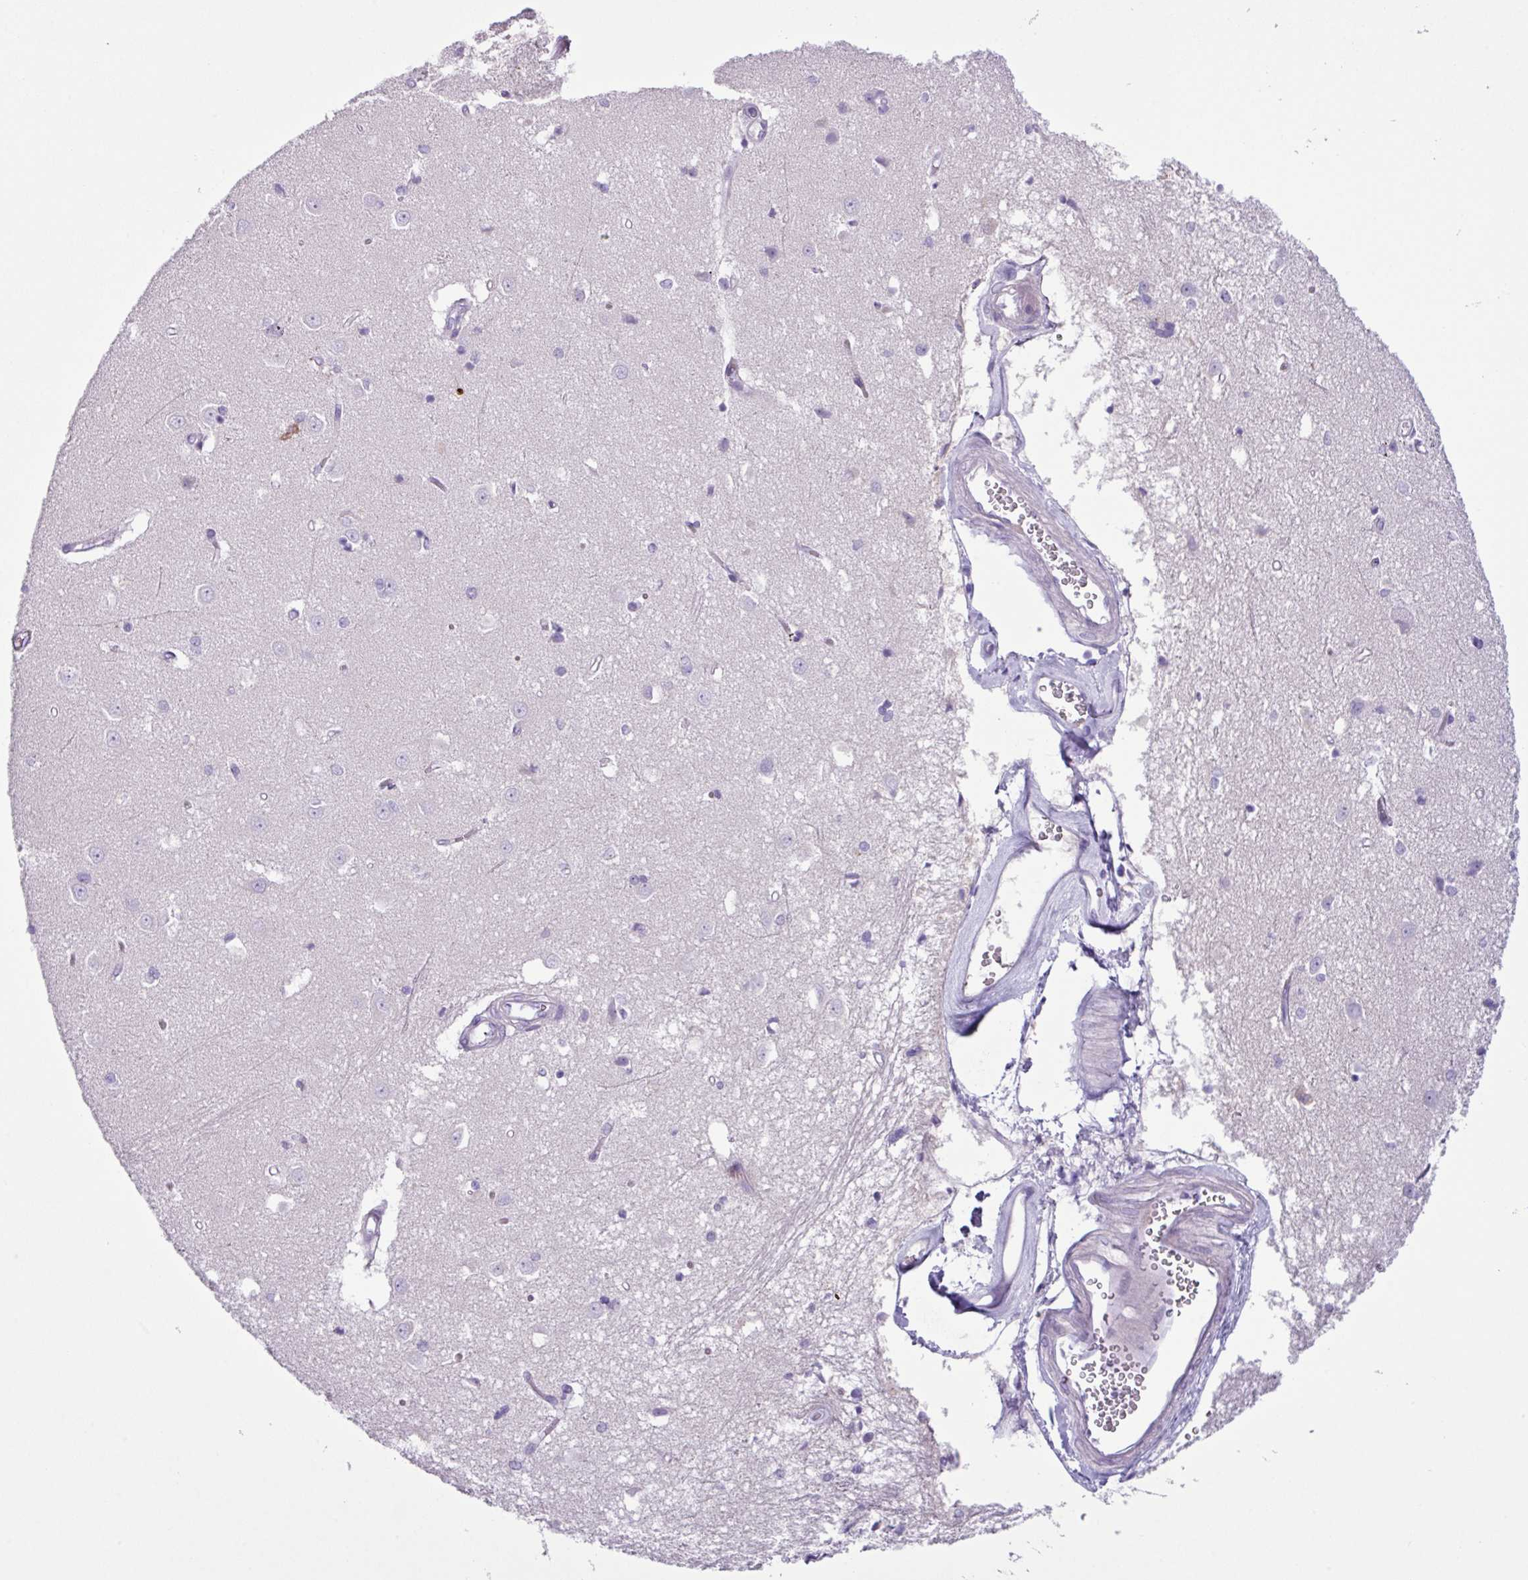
{"staining": {"intensity": "negative", "quantity": "none", "location": "none"}, "tissue": "caudate", "cell_type": "Glial cells", "image_type": "normal", "snomed": [{"axis": "morphology", "description": "Normal tissue, NOS"}, {"axis": "topography", "description": "Lateral ventricle wall"}], "caption": "Immunohistochemical staining of benign caudate exhibits no significant expression in glial cells.", "gene": "CYSTM1", "patient": {"sex": "male", "age": 37}}